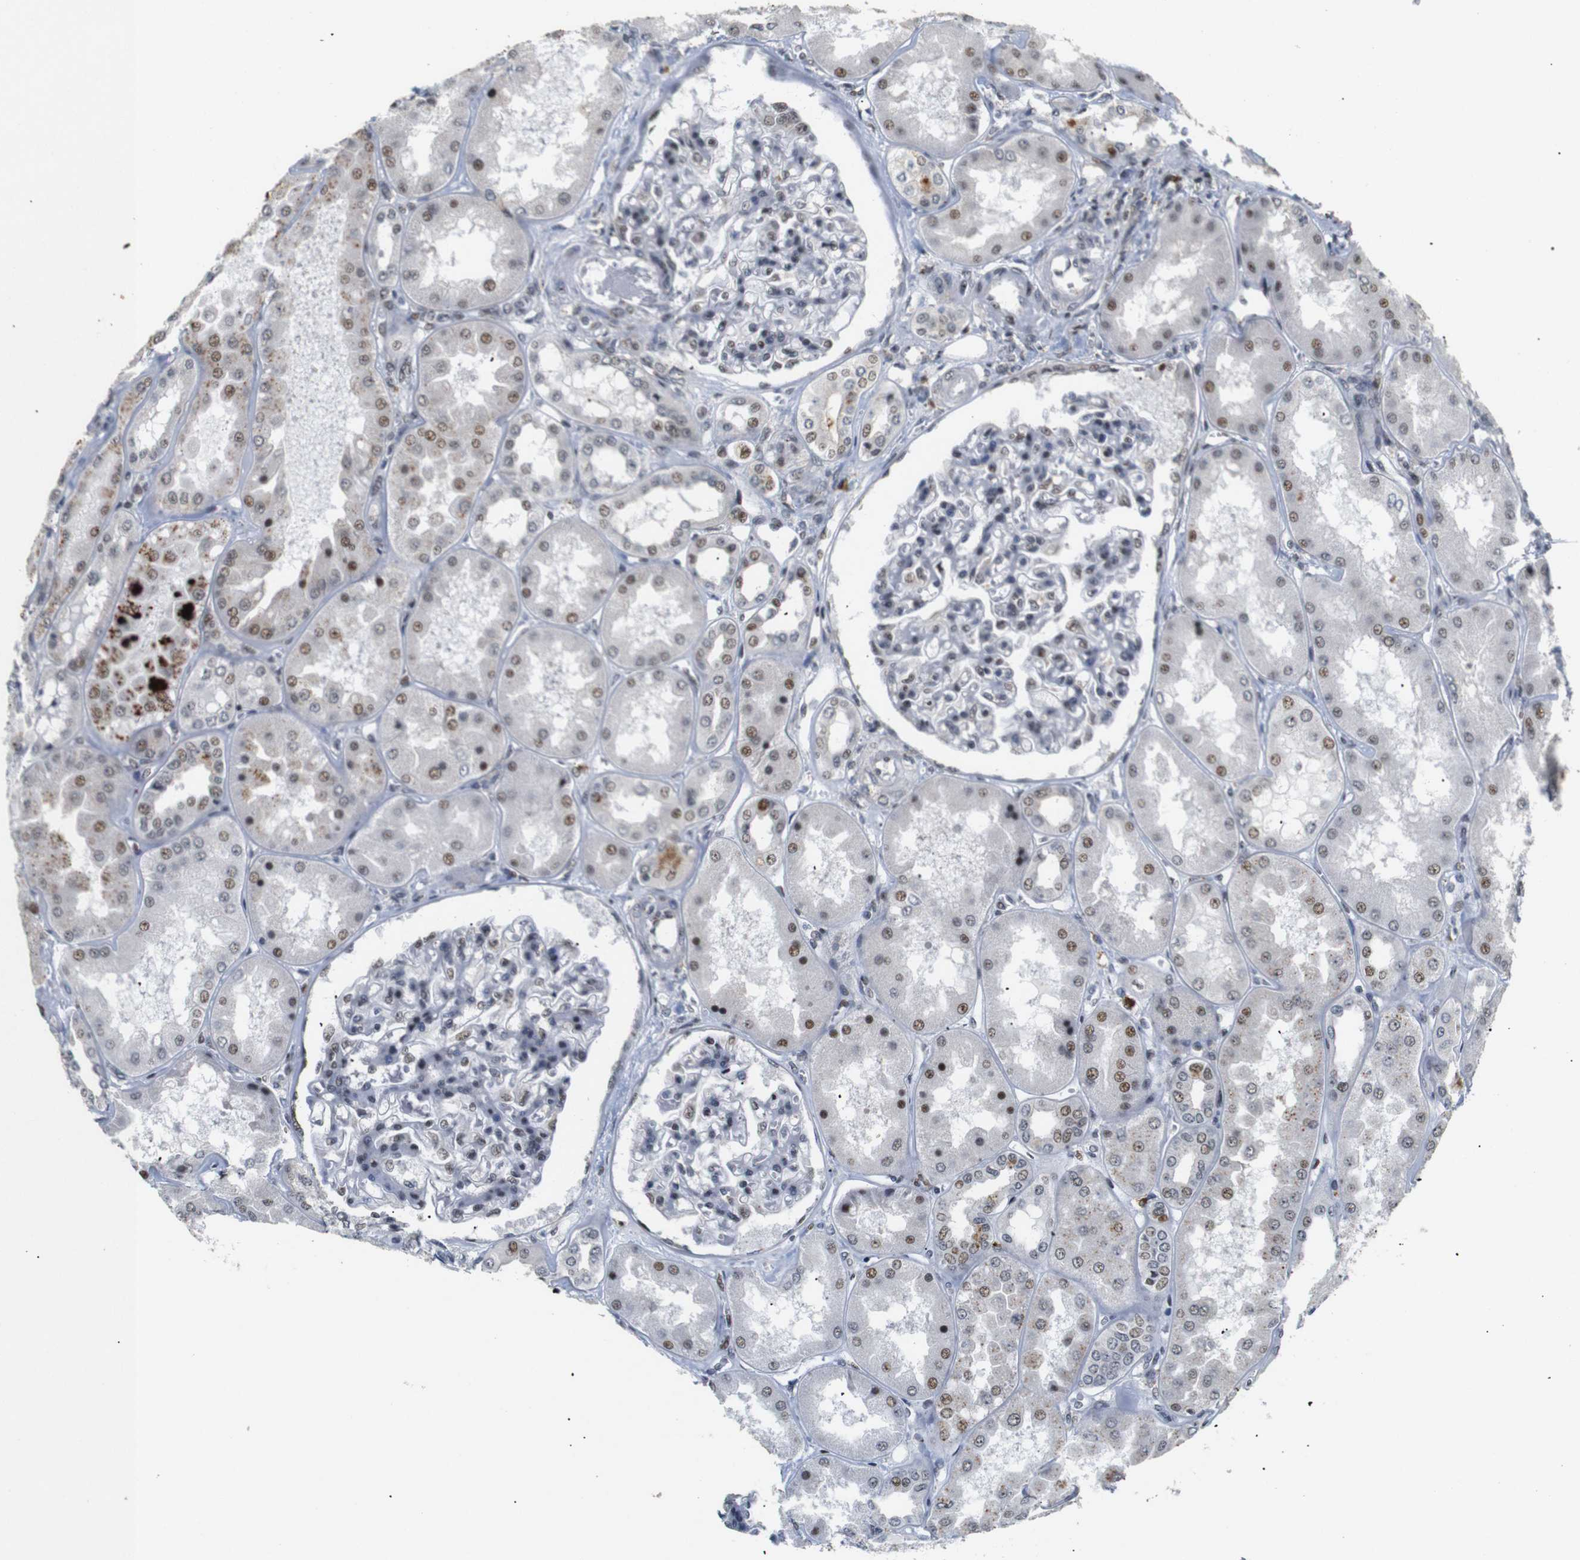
{"staining": {"intensity": "moderate", "quantity": "25%-75%", "location": "nuclear"}, "tissue": "kidney", "cell_type": "Cells in glomeruli", "image_type": "normal", "snomed": [{"axis": "morphology", "description": "Normal tissue, NOS"}, {"axis": "topography", "description": "Kidney"}], "caption": "Immunohistochemical staining of unremarkable human kidney shows 25%-75% levels of moderate nuclear protein expression in approximately 25%-75% of cells in glomeruli. The protein of interest is shown in brown color, while the nuclei are stained blue.", "gene": "PYM1", "patient": {"sex": "female", "age": 56}}